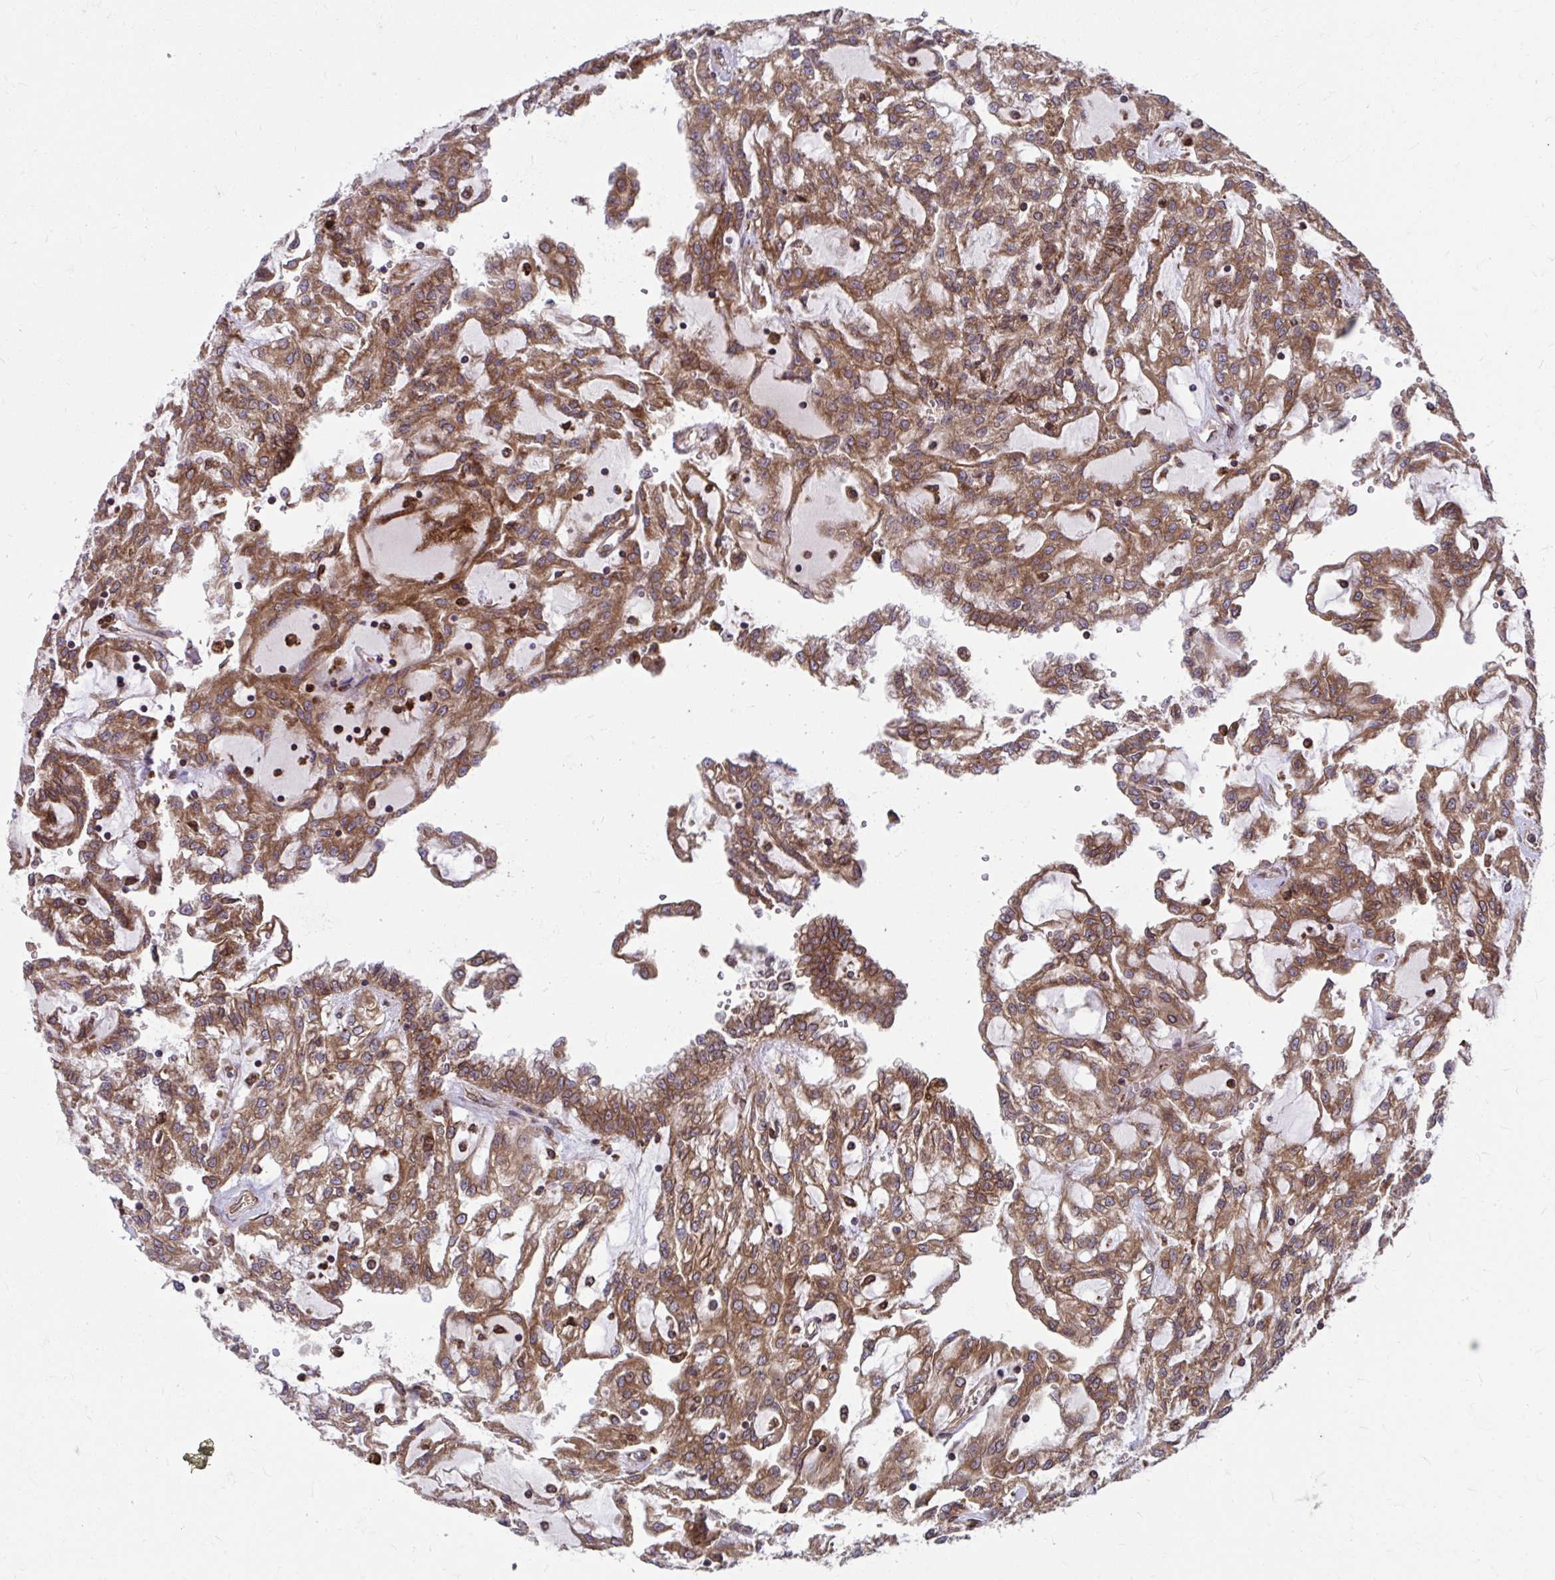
{"staining": {"intensity": "moderate", "quantity": ">75%", "location": "cytoplasmic/membranous"}, "tissue": "renal cancer", "cell_type": "Tumor cells", "image_type": "cancer", "snomed": [{"axis": "morphology", "description": "Adenocarcinoma, NOS"}, {"axis": "topography", "description": "Kidney"}], "caption": "Immunohistochemical staining of human renal cancer (adenocarcinoma) shows medium levels of moderate cytoplasmic/membranous protein expression in about >75% of tumor cells.", "gene": "STIM2", "patient": {"sex": "male", "age": 63}}